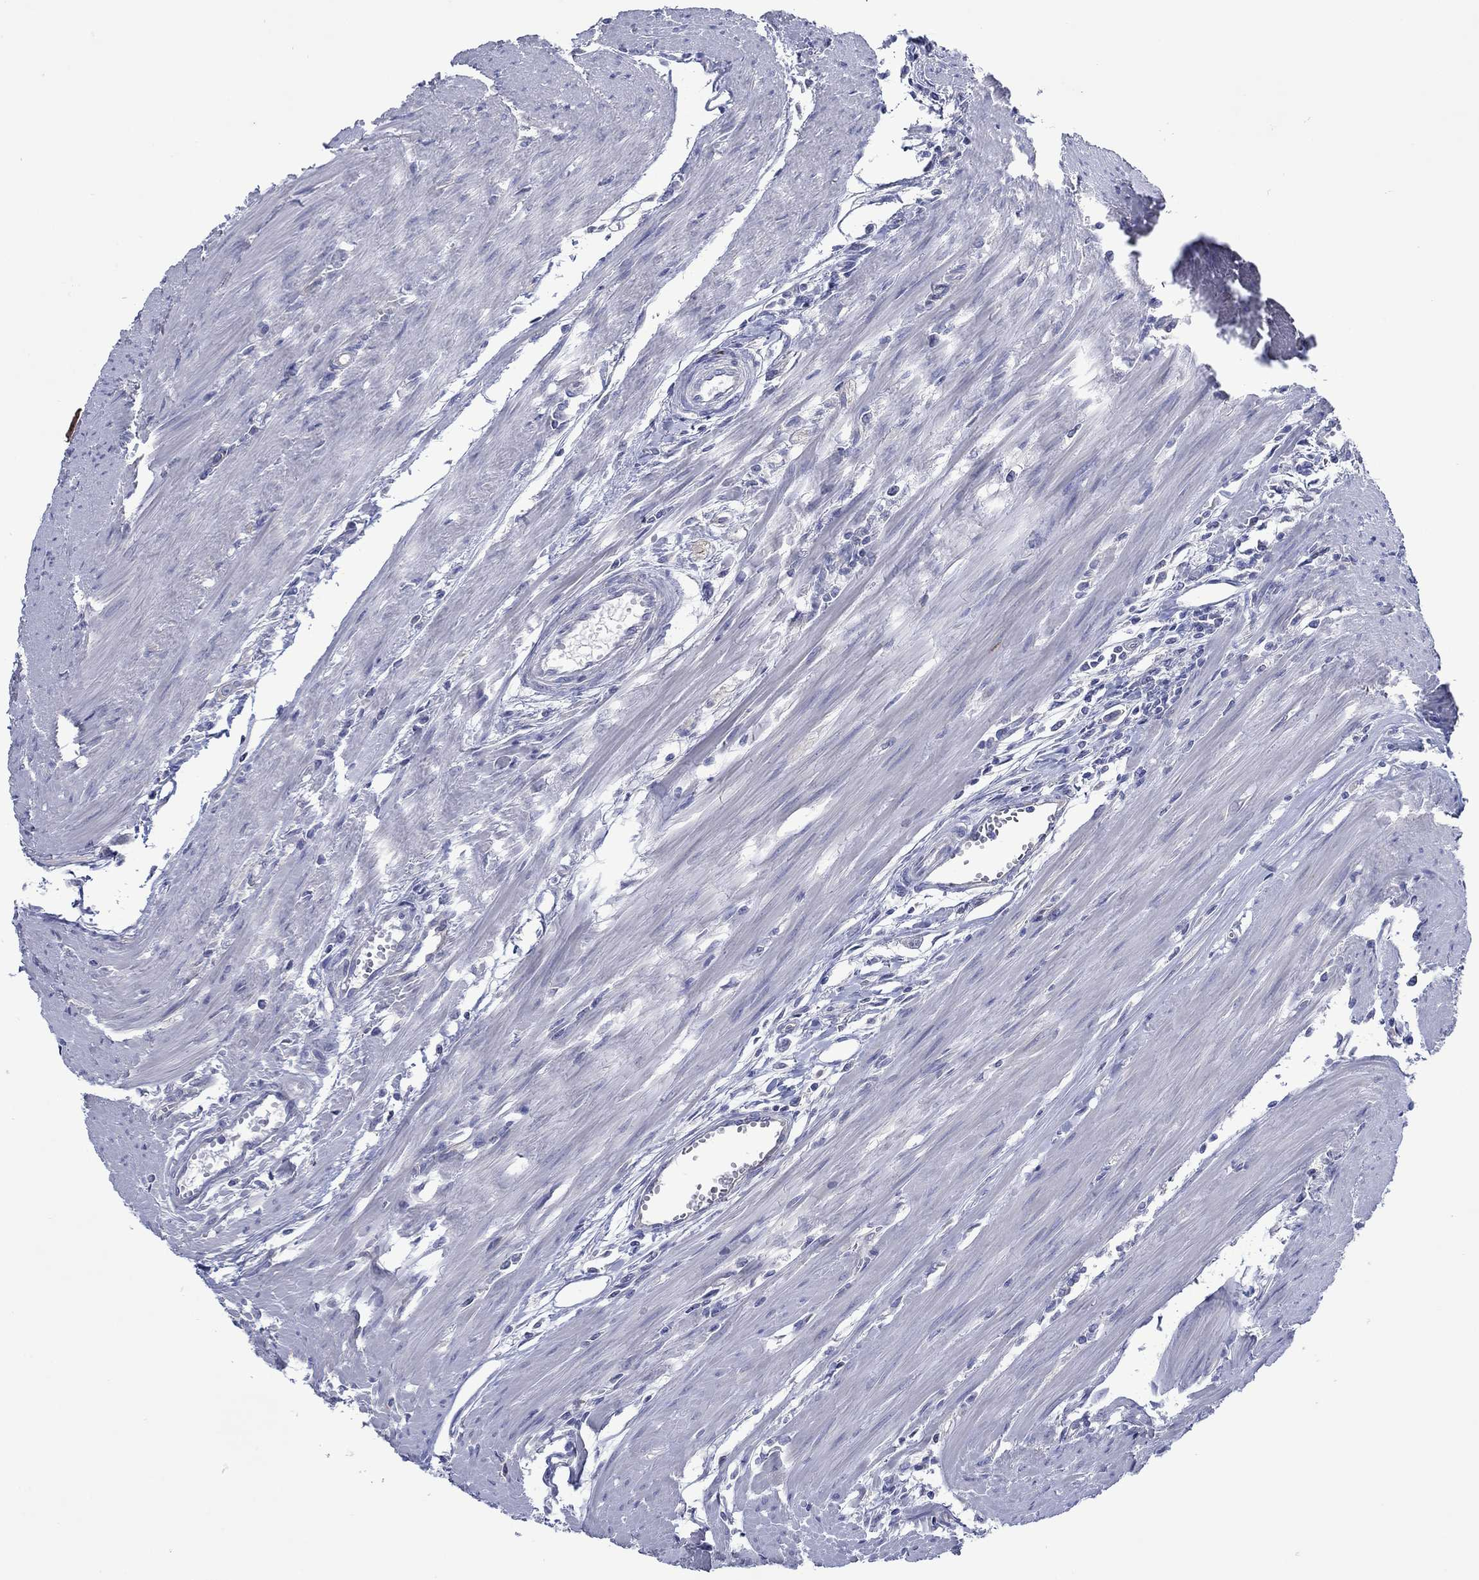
{"staining": {"intensity": "negative", "quantity": "none", "location": "none"}, "tissue": "colorectal cancer", "cell_type": "Tumor cells", "image_type": "cancer", "snomed": [{"axis": "morphology", "description": "Adenocarcinoma, NOS"}, {"axis": "topography", "description": "Rectum"}], "caption": "A histopathology image of adenocarcinoma (colorectal) stained for a protein exhibits no brown staining in tumor cells. The staining is performed using DAB (3,3'-diaminobenzidine) brown chromogen with nuclei counter-stained in using hematoxylin.", "gene": "TRIM16", "patient": {"sex": "male", "age": 67}}